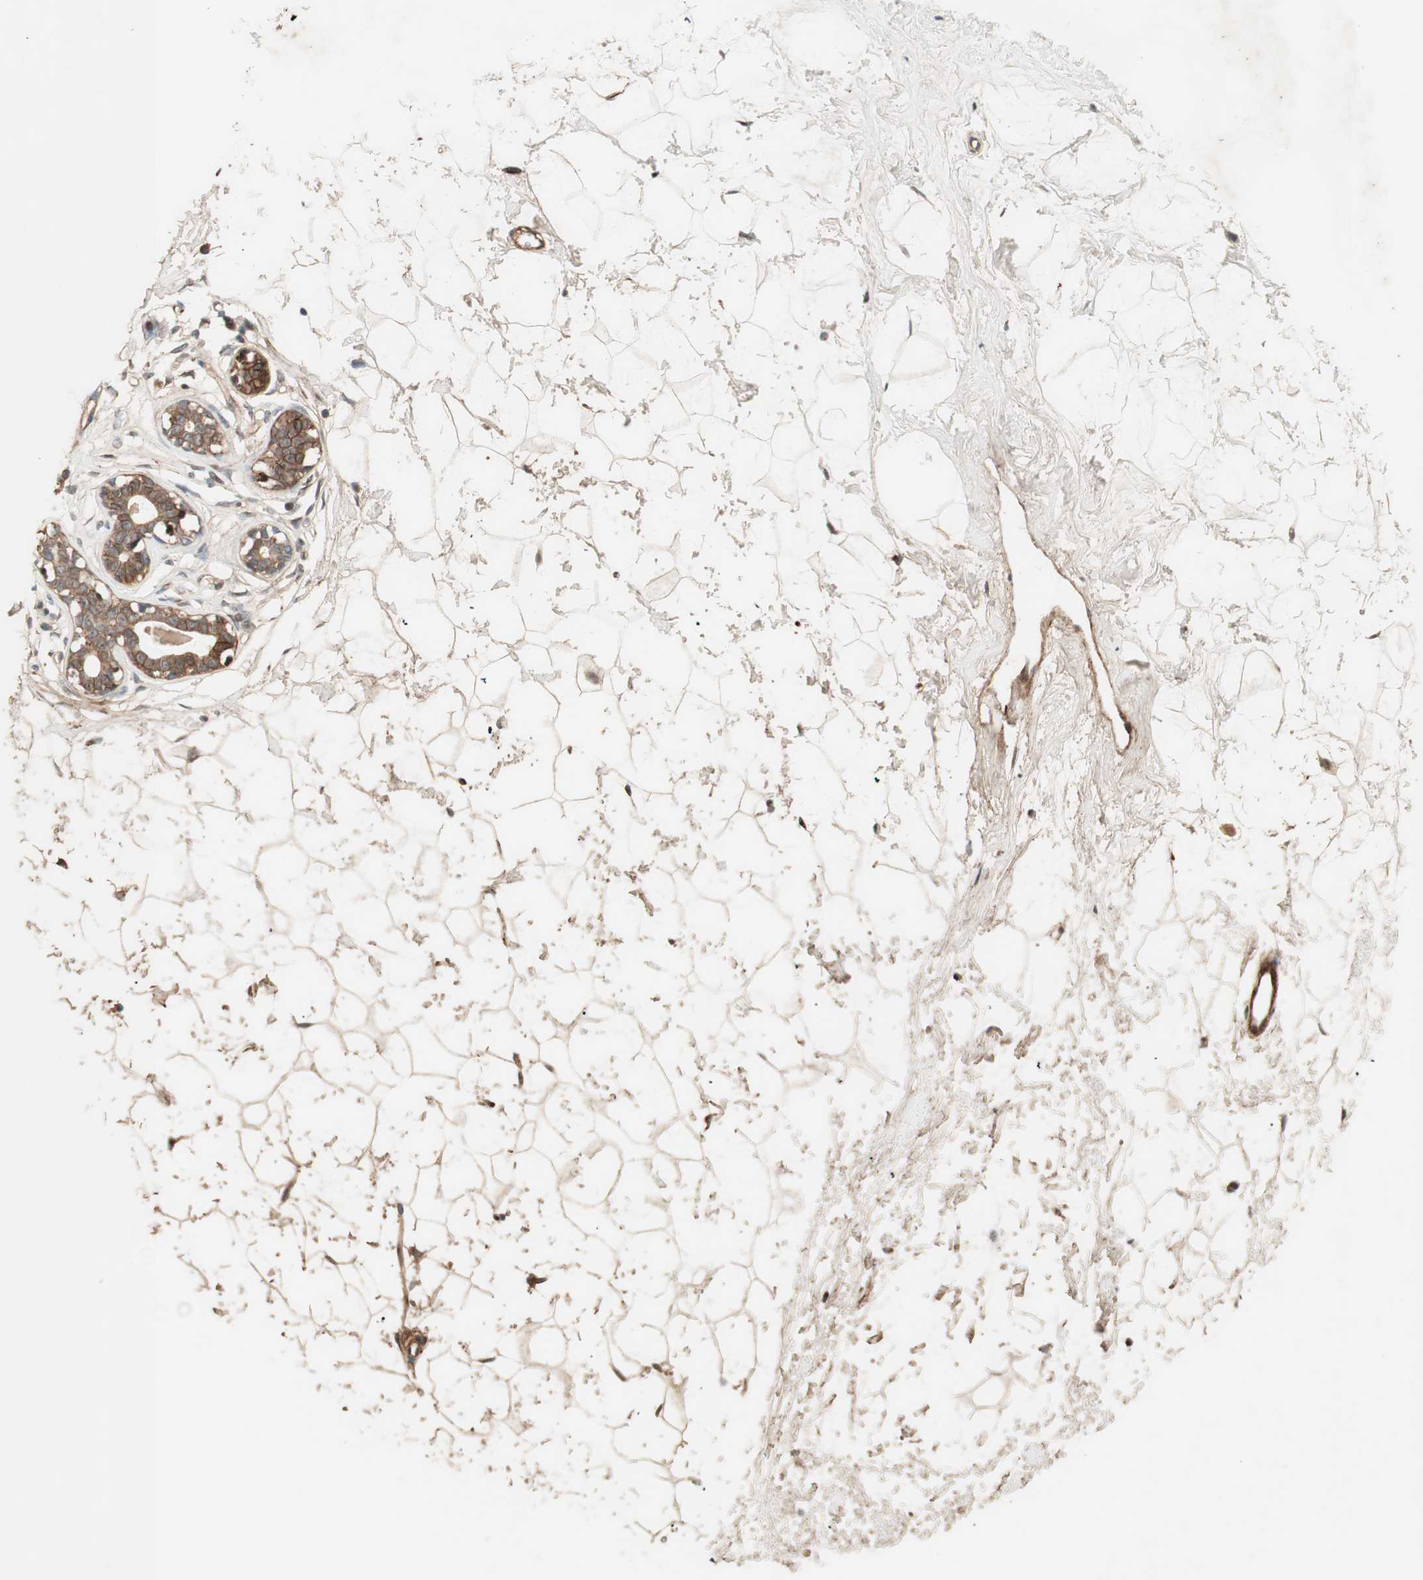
{"staining": {"intensity": "weak", "quantity": ">75%", "location": "cytoplasmic/membranous"}, "tissue": "breast", "cell_type": "Adipocytes", "image_type": "normal", "snomed": [{"axis": "morphology", "description": "Normal tissue, NOS"}, {"axis": "topography", "description": "Breast"}], "caption": "This is a photomicrograph of immunohistochemistry staining of normal breast, which shows weak positivity in the cytoplasmic/membranous of adipocytes.", "gene": "EPHA6", "patient": {"sex": "female", "age": 23}}